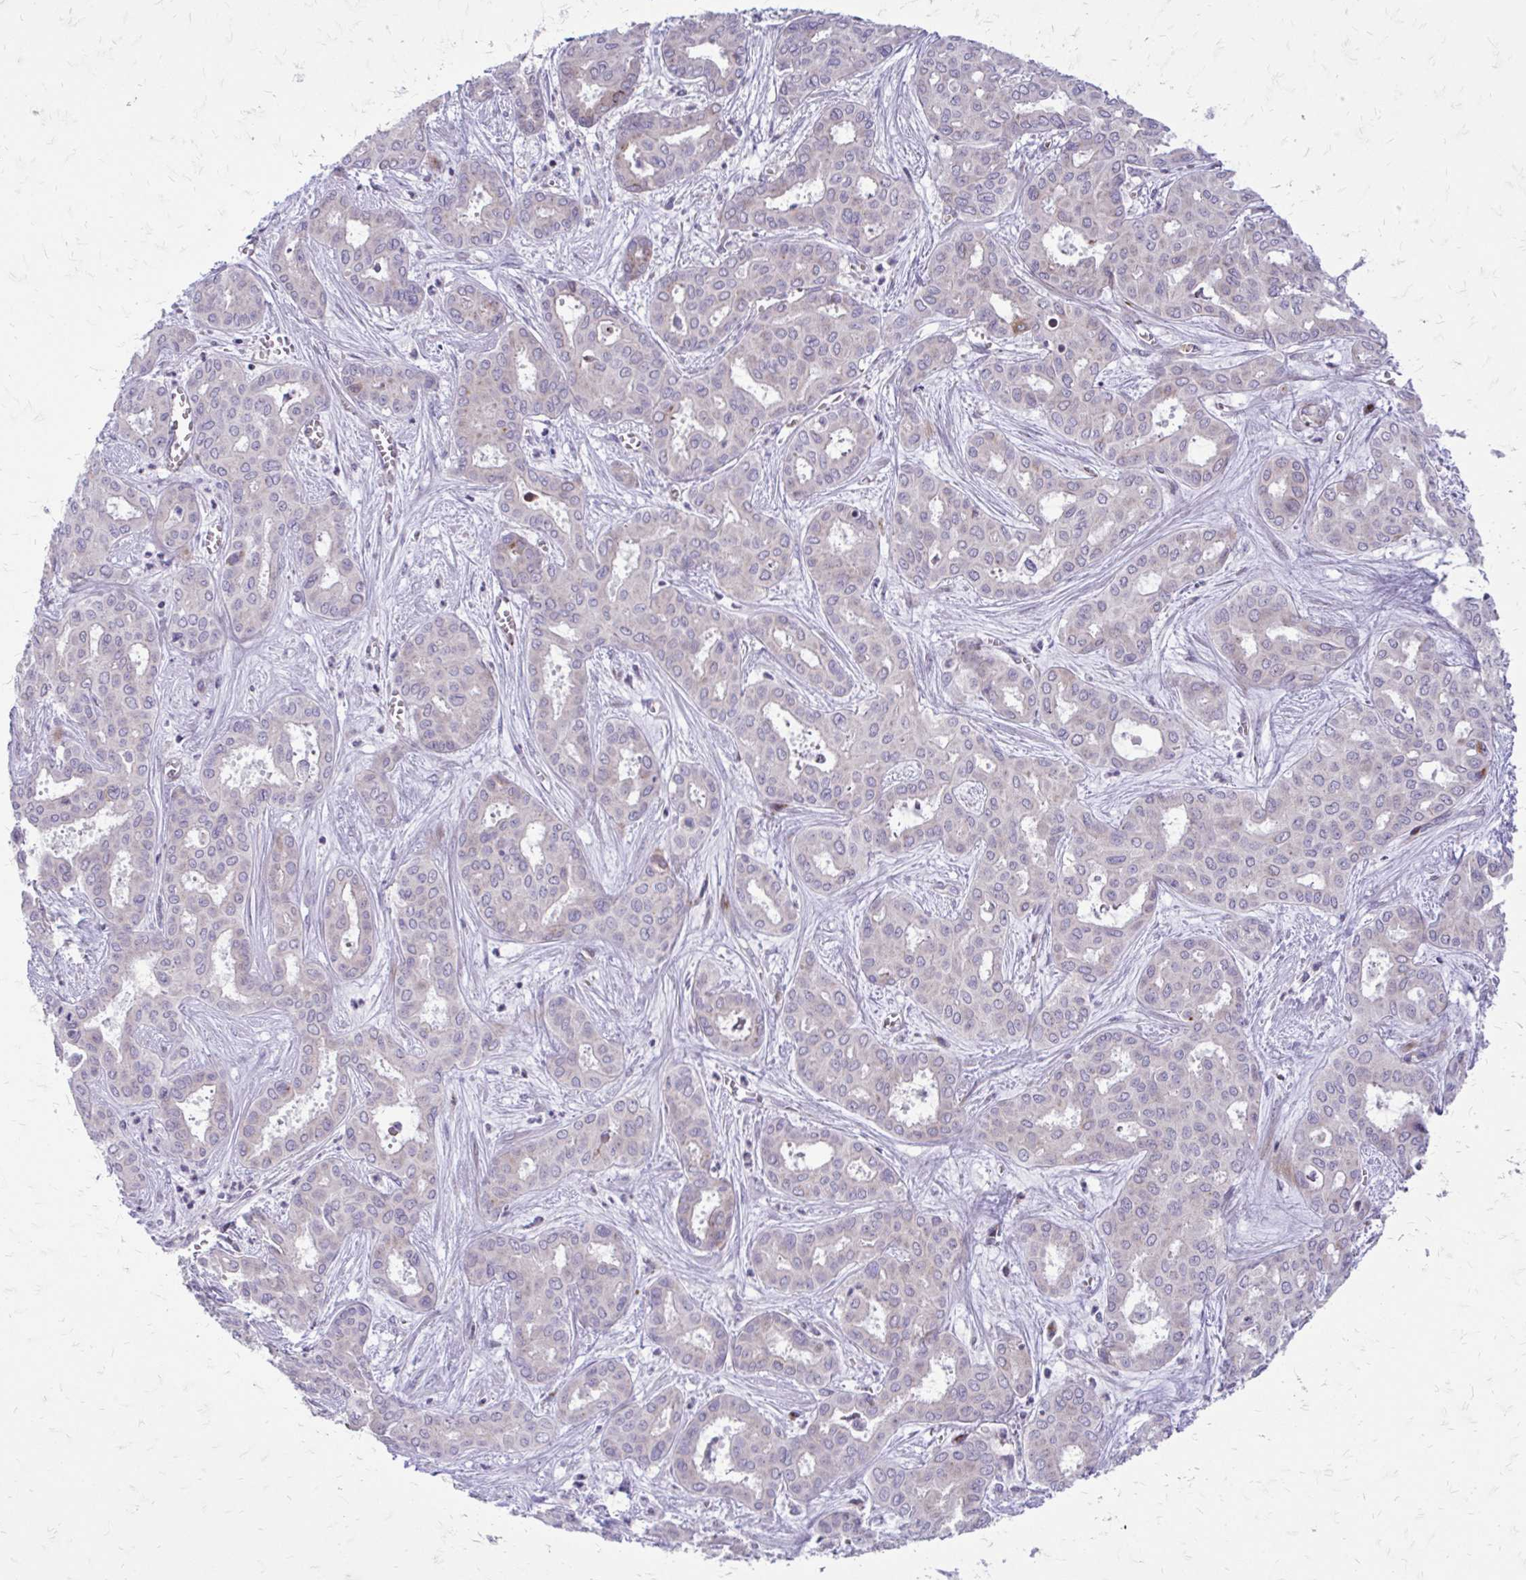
{"staining": {"intensity": "weak", "quantity": "<25%", "location": "cytoplasmic/membranous"}, "tissue": "liver cancer", "cell_type": "Tumor cells", "image_type": "cancer", "snomed": [{"axis": "morphology", "description": "Cholangiocarcinoma"}, {"axis": "topography", "description": "Liver"}], "caption": "Photomicrograph shows no significant protein staining in tumor cells of liver cancer.", "gene": "FUNDC2", "patient": {"sex": "female", "age": 64}}